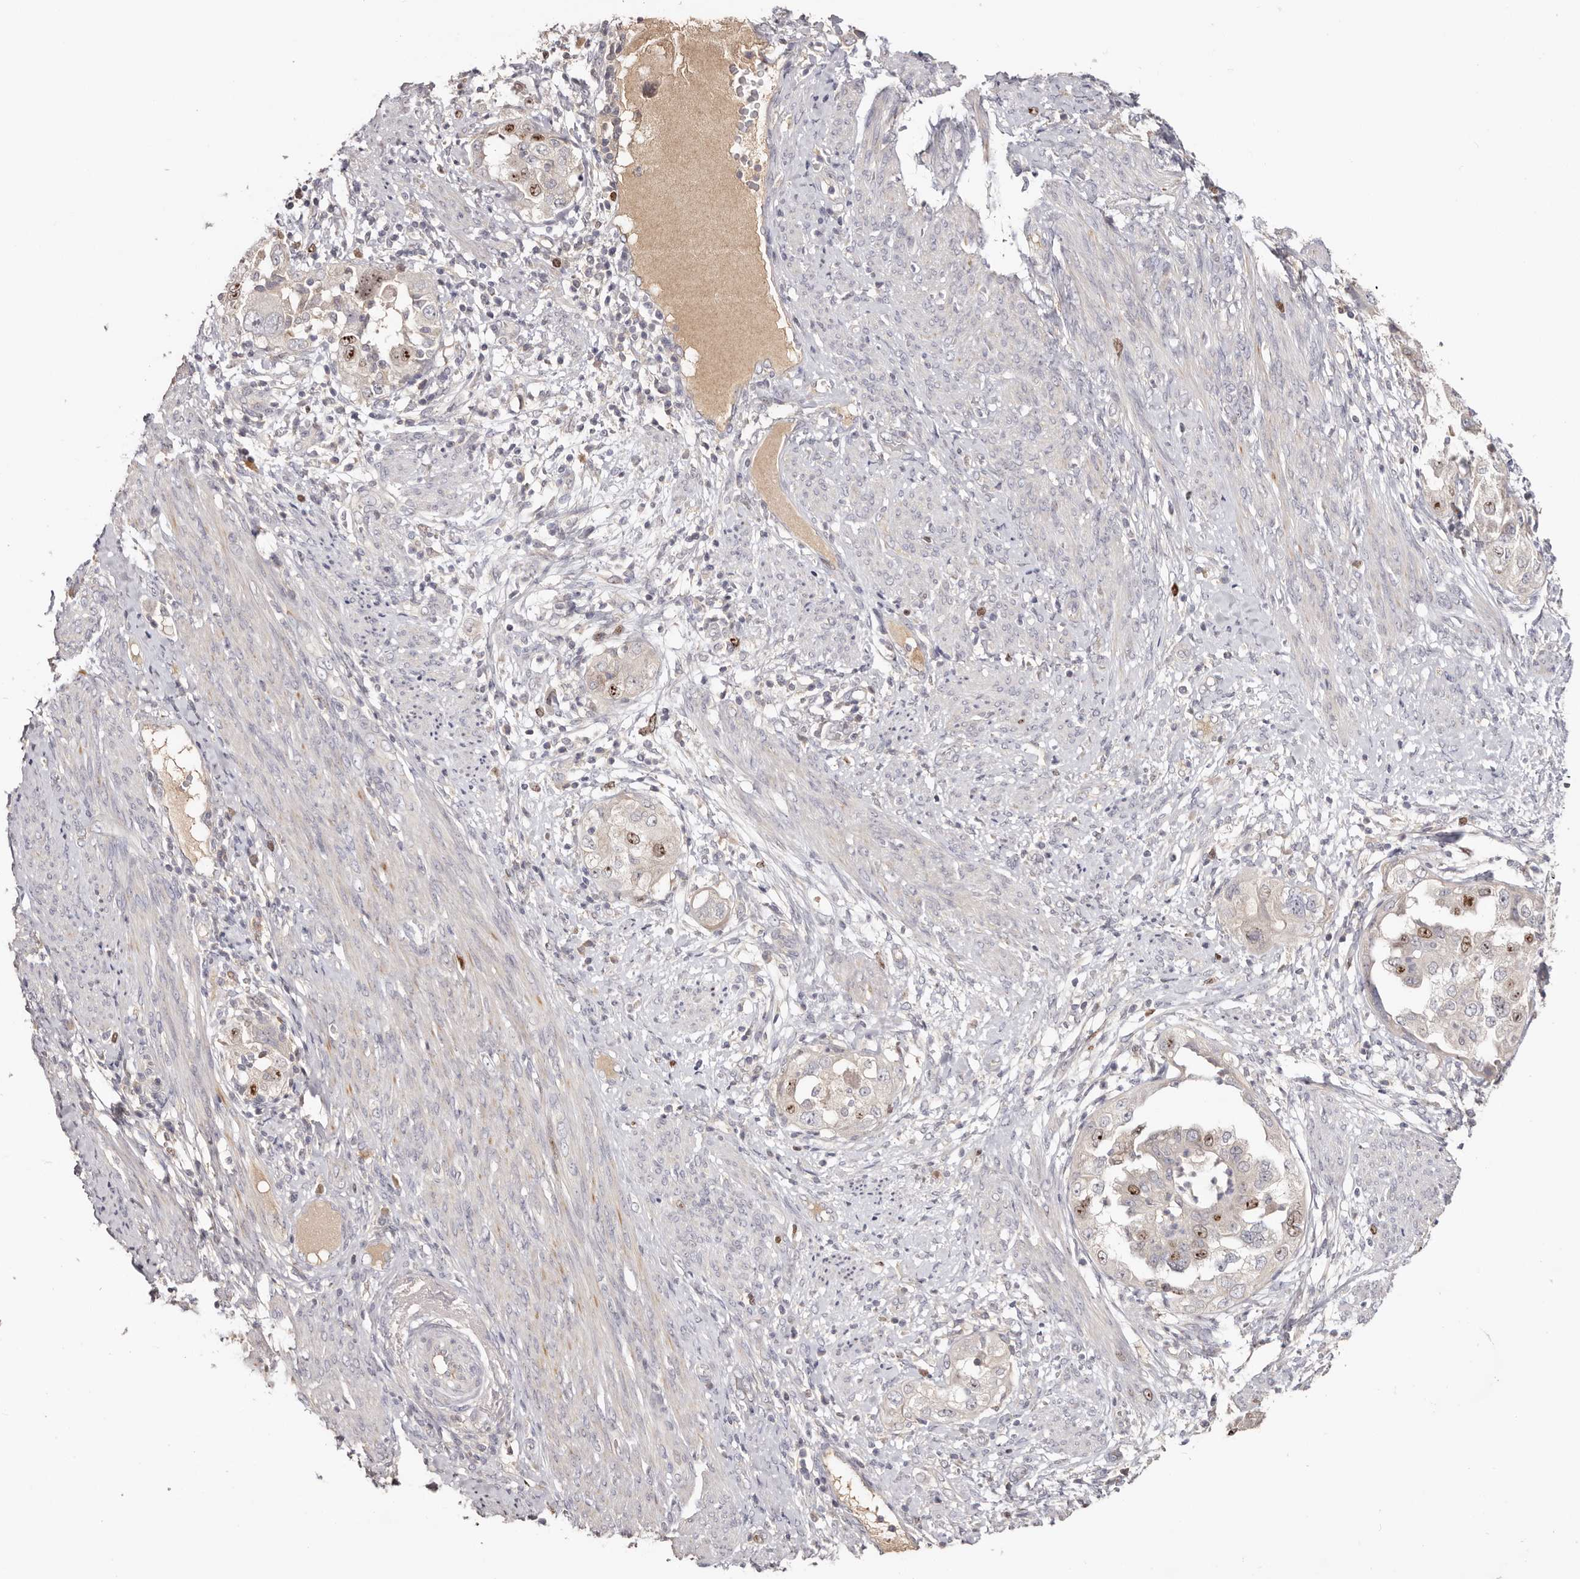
{"staining": {"intensity": "moderate", "quantity": "<25%", "location": "nuclear"}, "tissue": "endometrial cancer", "cell_type": "Tumor cells", "image_type": "cancer", "snomed": [{"axis": "morphology", "description": "Adenocarcinoma, NOS"}, {"axis": "topography", "description": "Endometrium"}], "caption": "A photomicrograph of endometrial adenocarcinoma stained for a protein exhibits moderate nuclear brown staining in tumor cells. The staining was performed using DAB (3,3'-diaminobenzidine) to visualize the protein expression in brown, while the nuclei were stained in blue with hematoxylin (Magnification: 20x).", "gene": "CCDC190", "patient": {"sex": "female", "age": 85}}